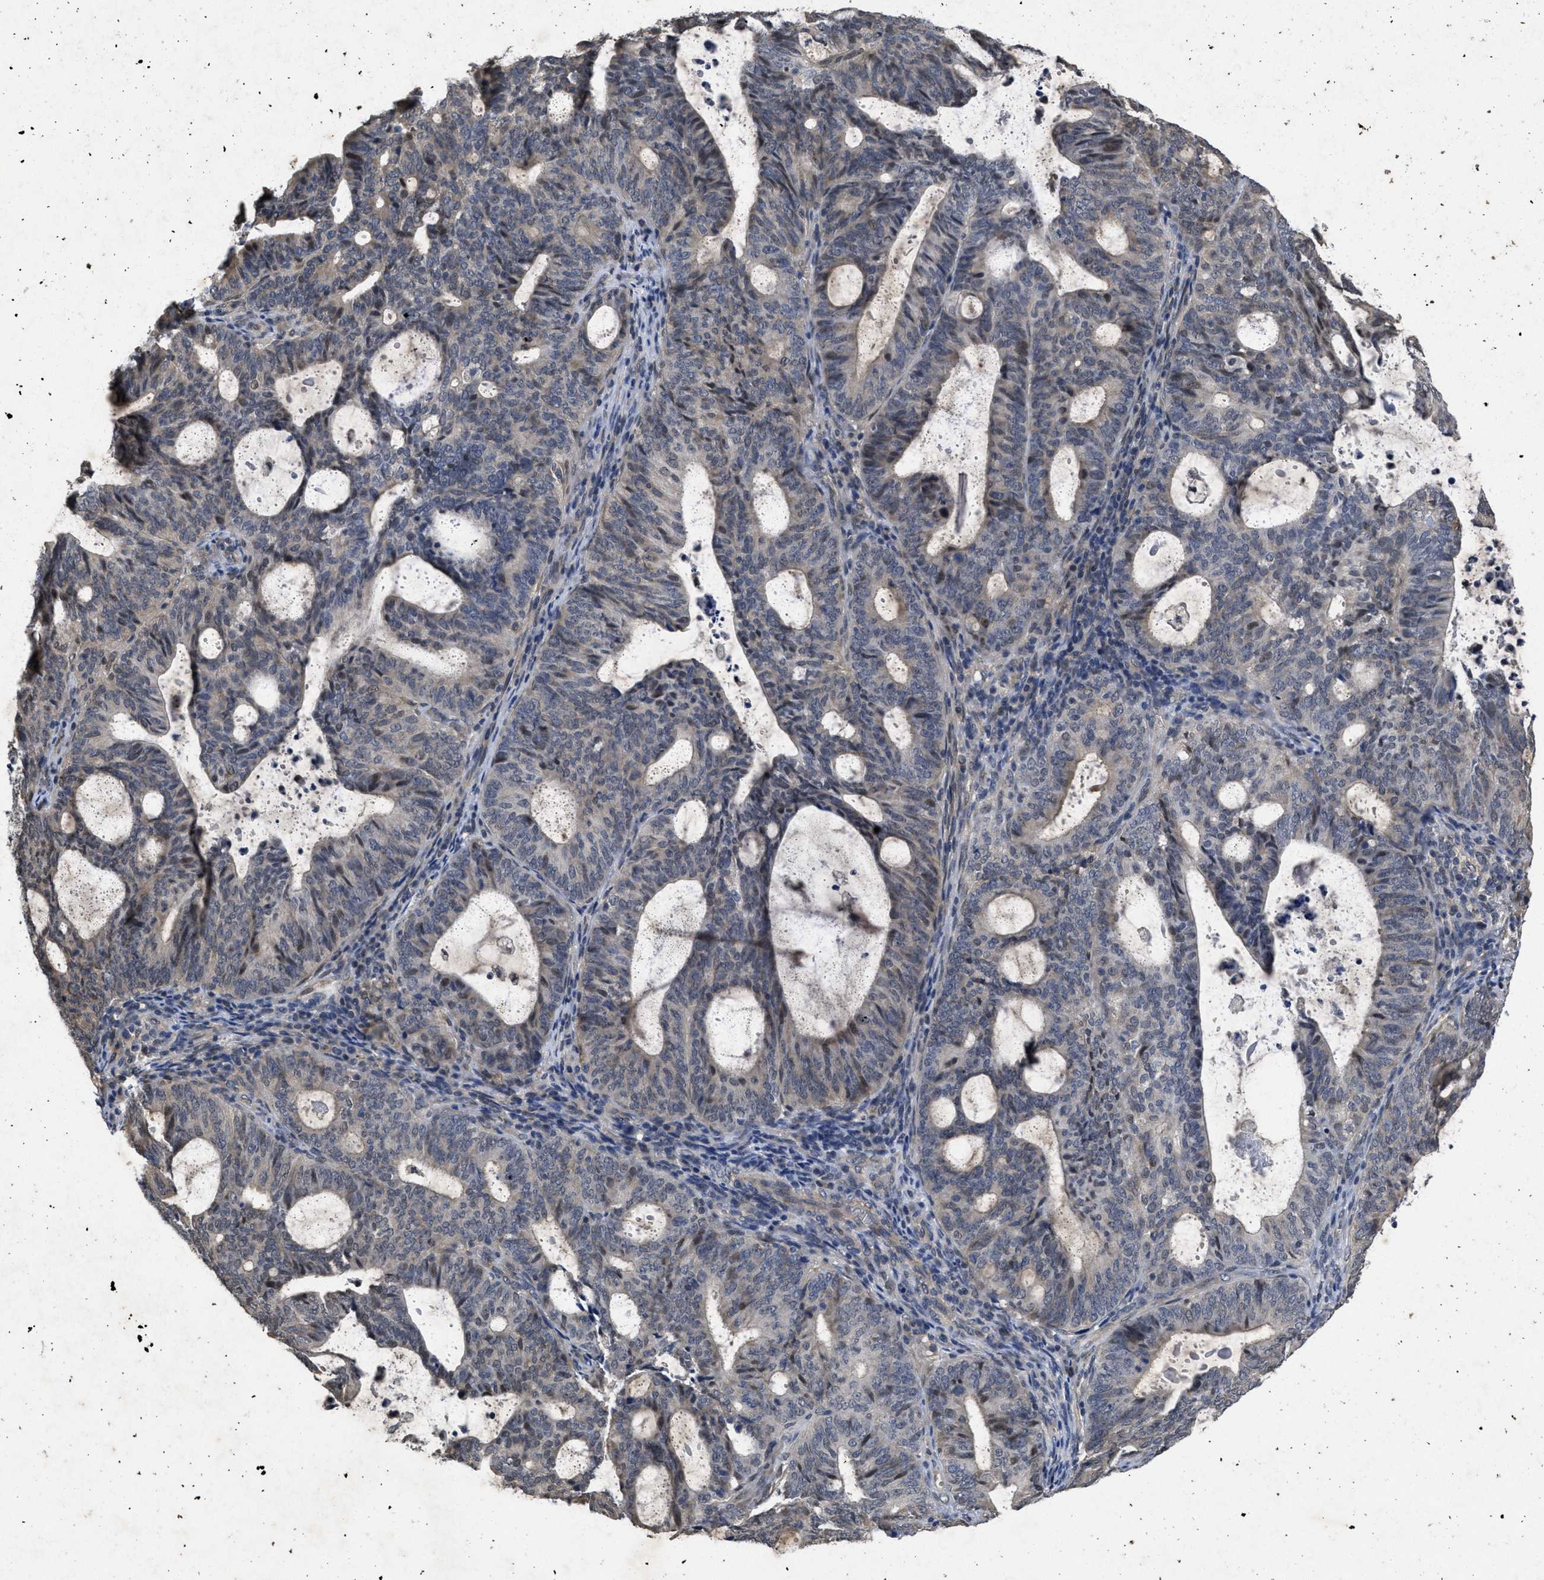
{"staining": {"intensity": "negative", "quantity": "none", "location": "none"}, "tissue": "endometrial cancer", "cell_type": "Tumor cells", "image_type": "cancer", "snomed": [{"axis": "morphology", "description": "Adenocarcinoma, NOS"}, {"axis": "topography", "description": "Uterus"}], "caption": "IHC photomicrograph of neoplastic tissue: human endometrial cancer stained with DAB displays no significant protein positivity in tumor cells. (Stains: DAB (3,3'-diaminobenzidine) IHC with hematoxylin counter stain, Microscopy: brightfield microscopy at high magnification).", "gene": "PAPOLG", "patient": {"sex": "female", "age": 83}}